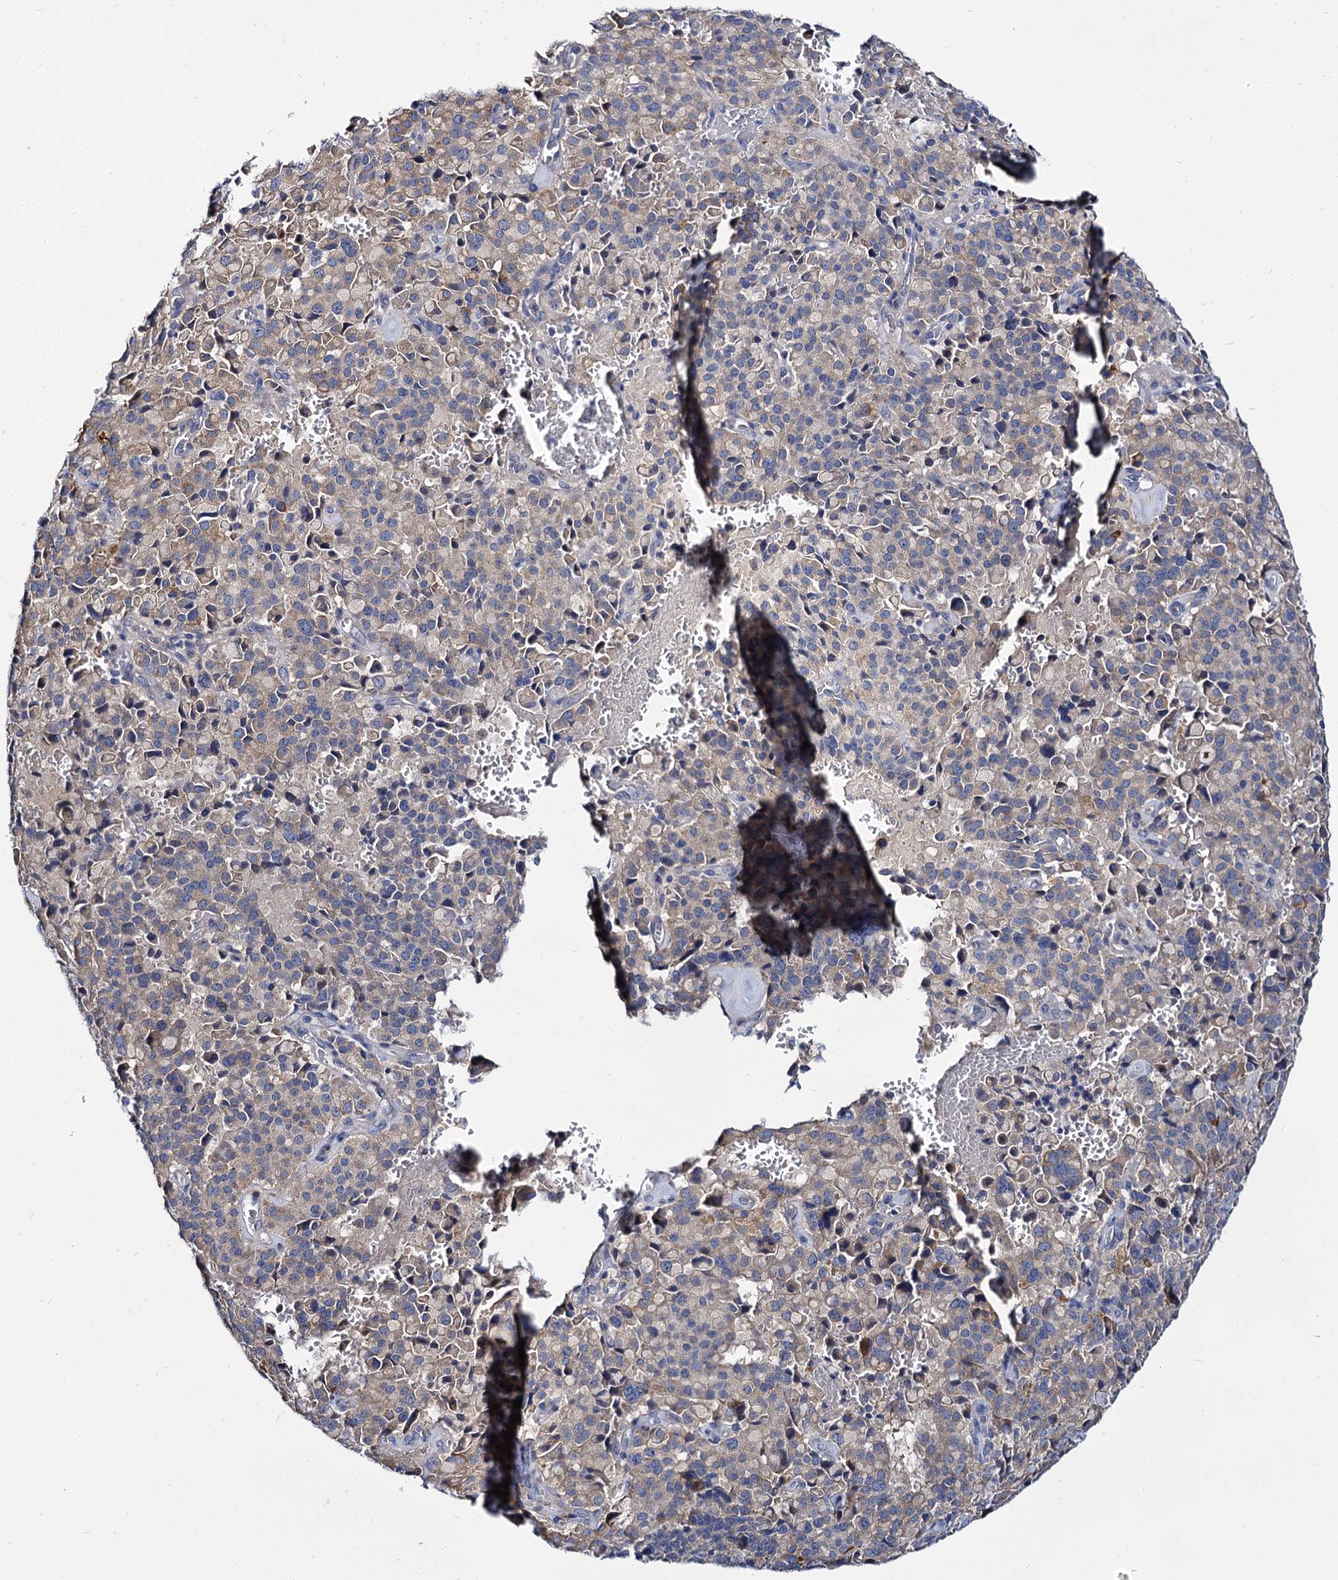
{"staining": {"intensity": "weak", "quantity": "25%-75%", "location": "cytoplasmic/membranous"}, "tissue": "pancreatic cancer", "cell_type": "Tumor cells", "image_type": "cancer", "snomed": [{"axis": "morphology", "description": "Adenocarcinoma, NOS"}, {"axis": "topography", "description": "Pancreas"}], "caption": "Immunohistochemistry (IHC) of human pancreatic cancer (adenocarcinoma) displays low levels of weak cytoplasmic/membranous positivity in about 25%-75% of tumor cells. (DAB (3,3'-diaminobenzidine) IHC, brown staining for protein, blue staining for nuclei).", "gene": "PANX2", "patient": {"sex": "male", "age": 65}}